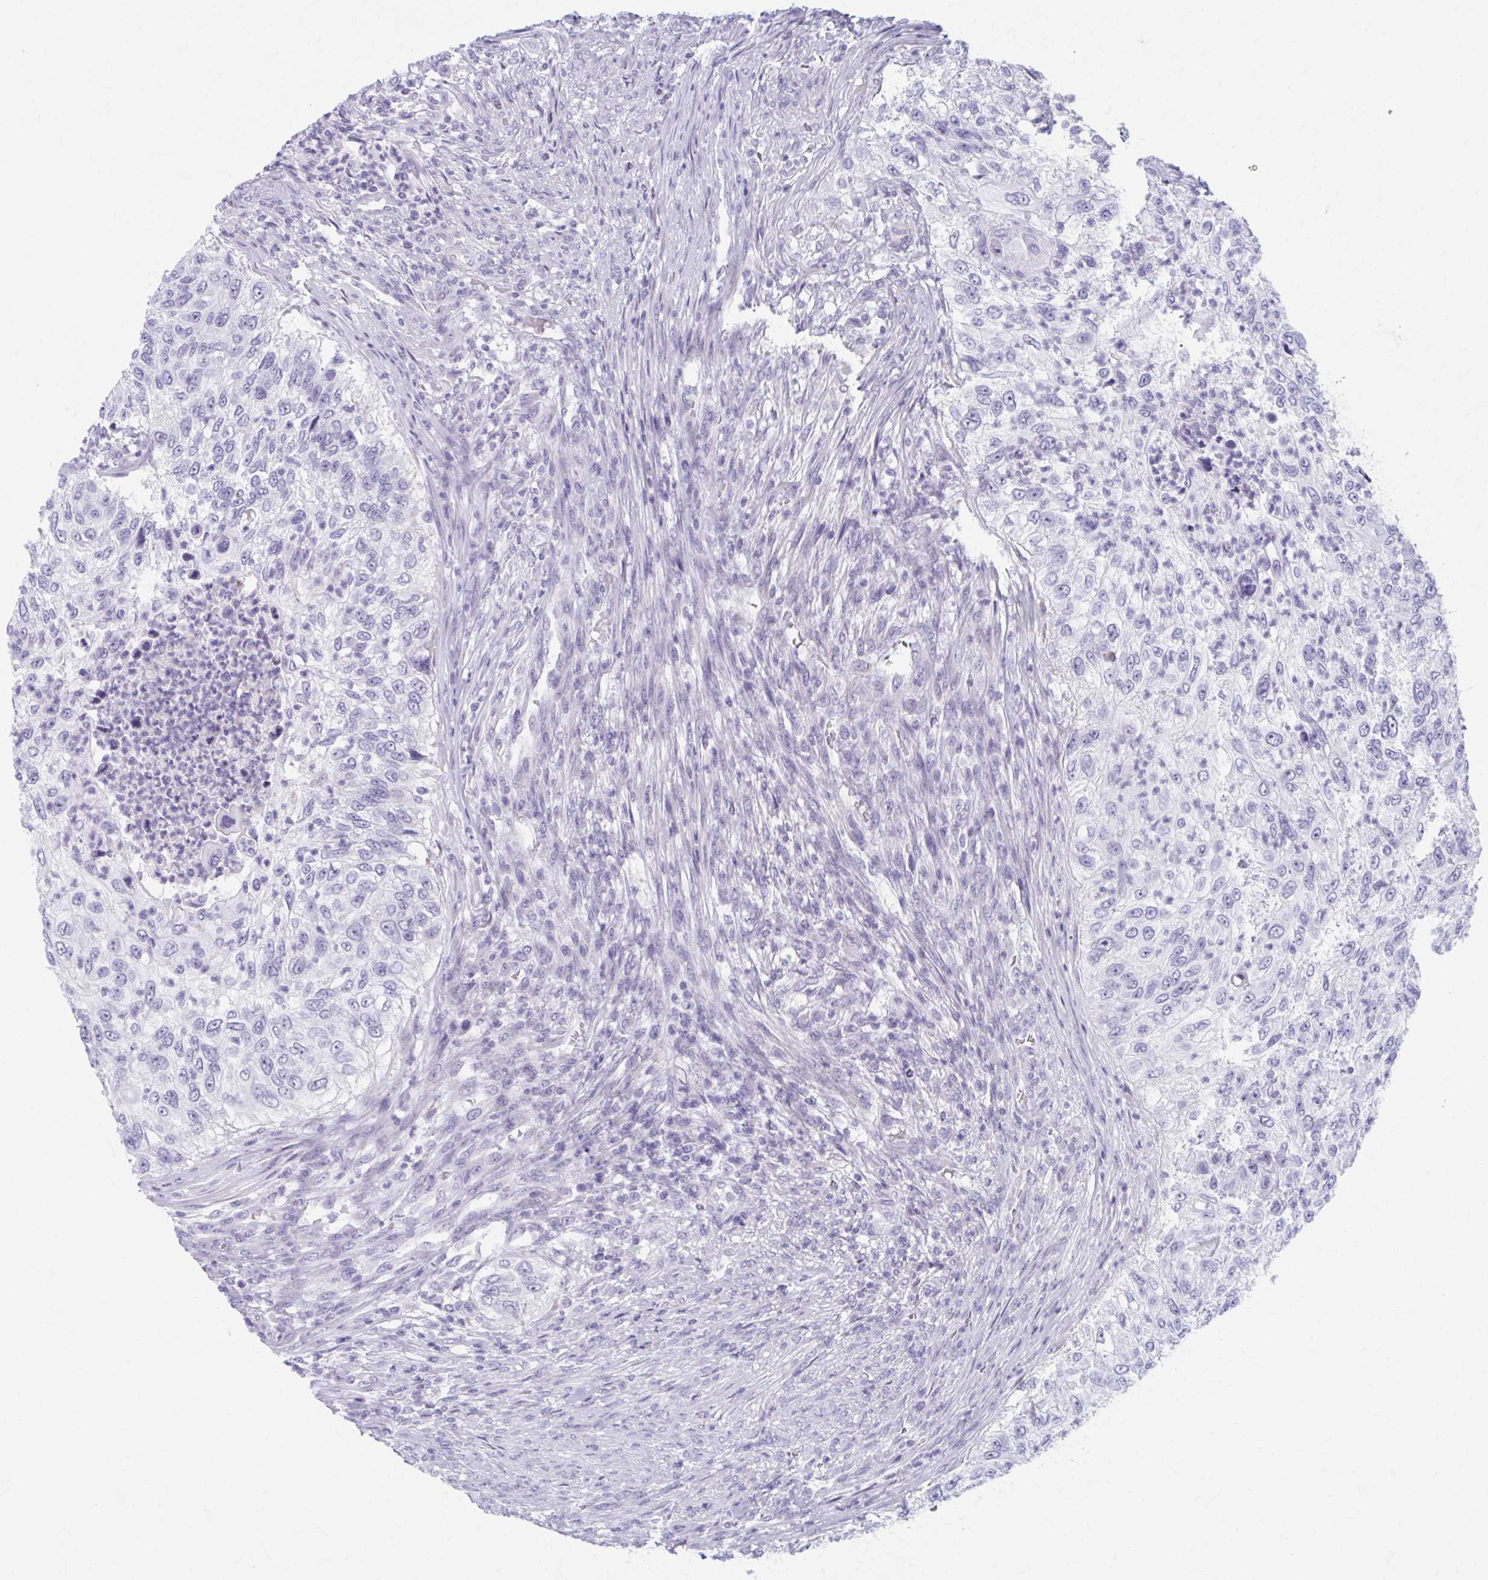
{"staining": {"intensity": "negative", "quantity": "none", "location": "none"}, "tissue": "urothelial cancer", "cell_type": "Tumor cells", "image_type": "cancer", "snomed": [{"axis": "morphology", "description": "Urothelial carcinoma, High grade"}, {"axis": "topography", "description": "Urinary bladder"}], "caption": "The micrograph demonstrates no staining of tumor cells in urothelial carcinoma (high-grade).", "gene": "CCDC105", "patient": {"sex": "female", "age": 60}}